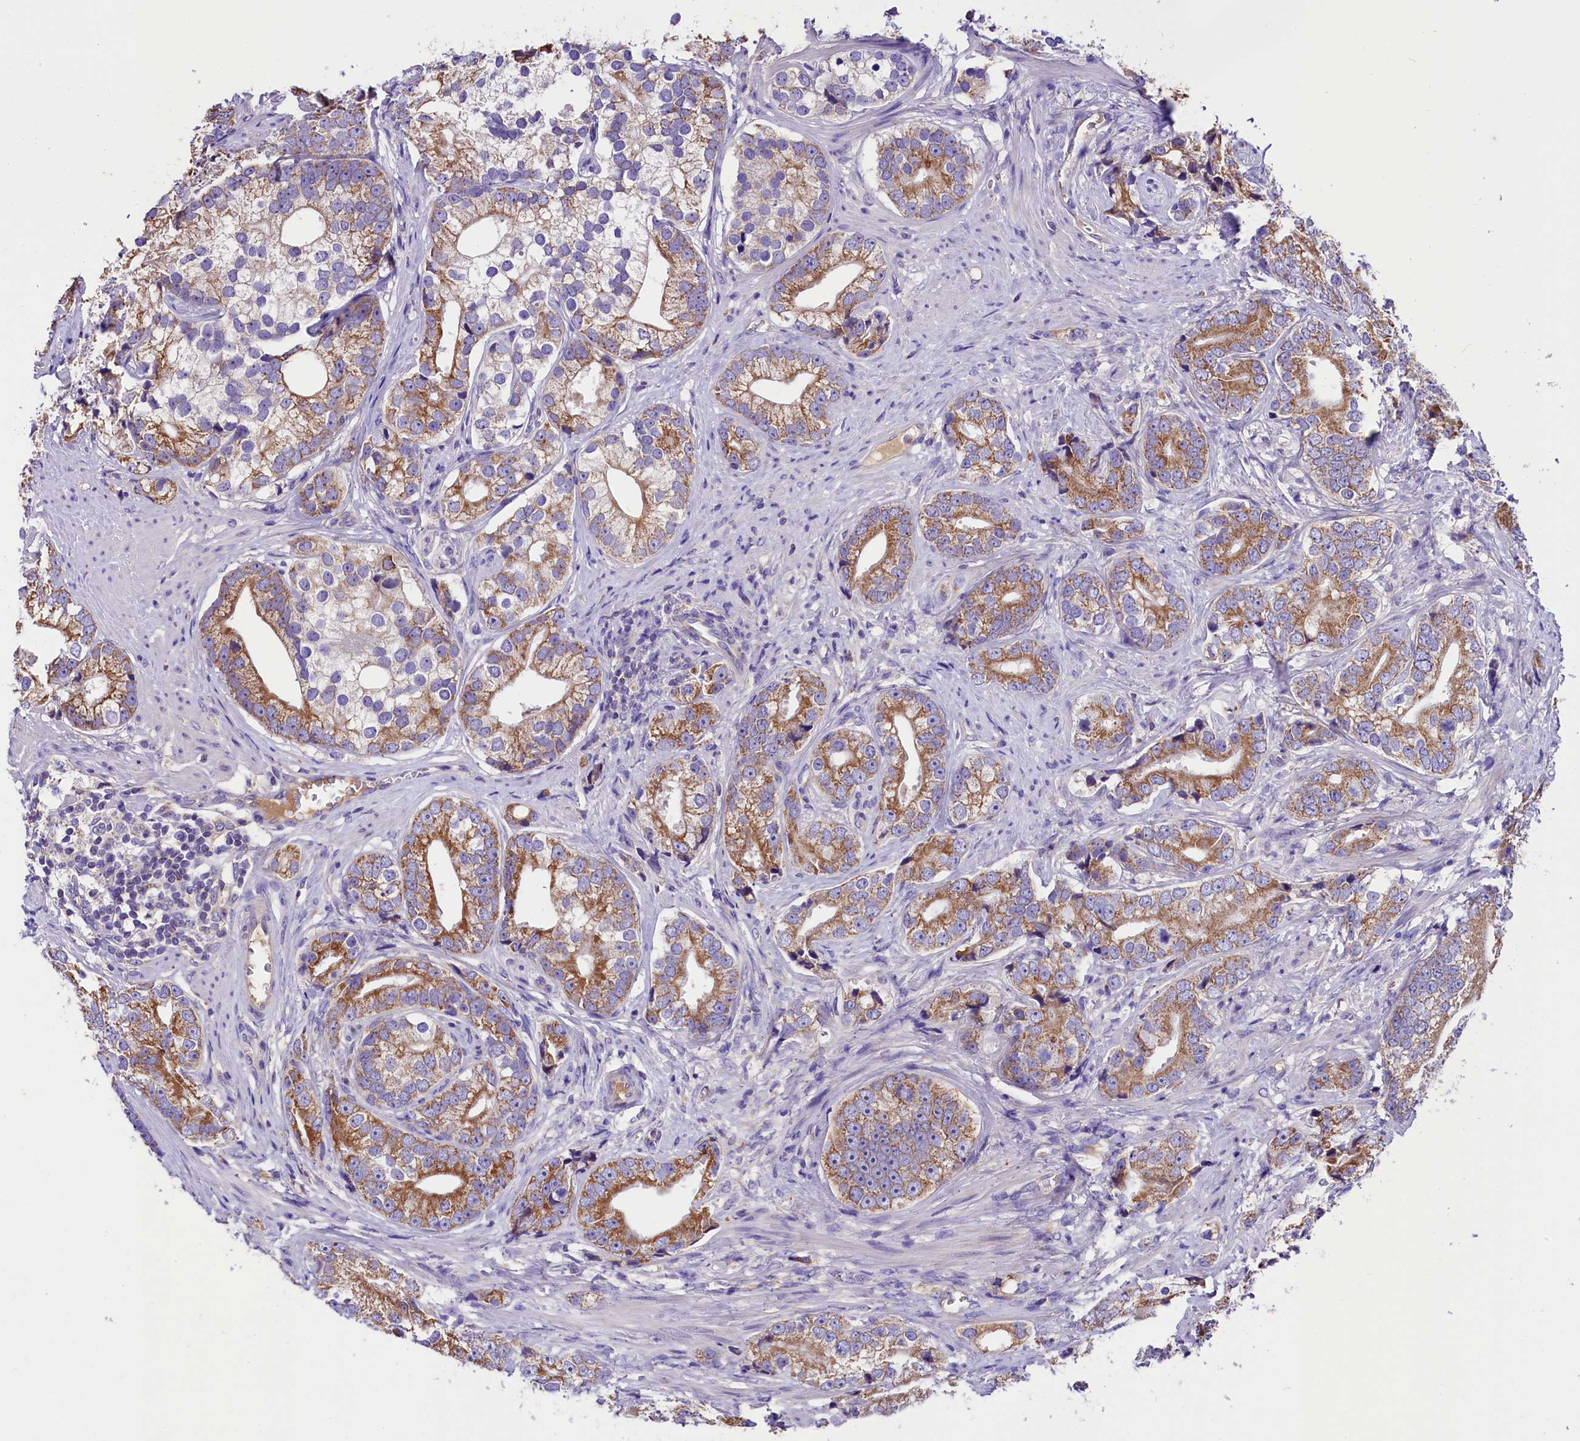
{"staining": {"intensity": "moderate", "quantity": ">75%", "location": "cytoplasmic/membranous"}, "tissue": "prostate cancer", "cell_type": "Tumor cells", "image_type": "cancer", "snomed": [{"axis": "morphology", "description": "Adenocarcinoma, High grade"}, {"axis": "topography", "description": "Prostate"}], "caption": "Prostate high-grade adenocarcinoma was stained to show a protein in brown. There is medium levels of moderate cytoplasmic/membranous expression in about >75% of tumor cells. (Brightfield microscopy of DAB IHC at high magnification).", "gene": "SIX5", "patient": {"sex": "male", "age": 75}}